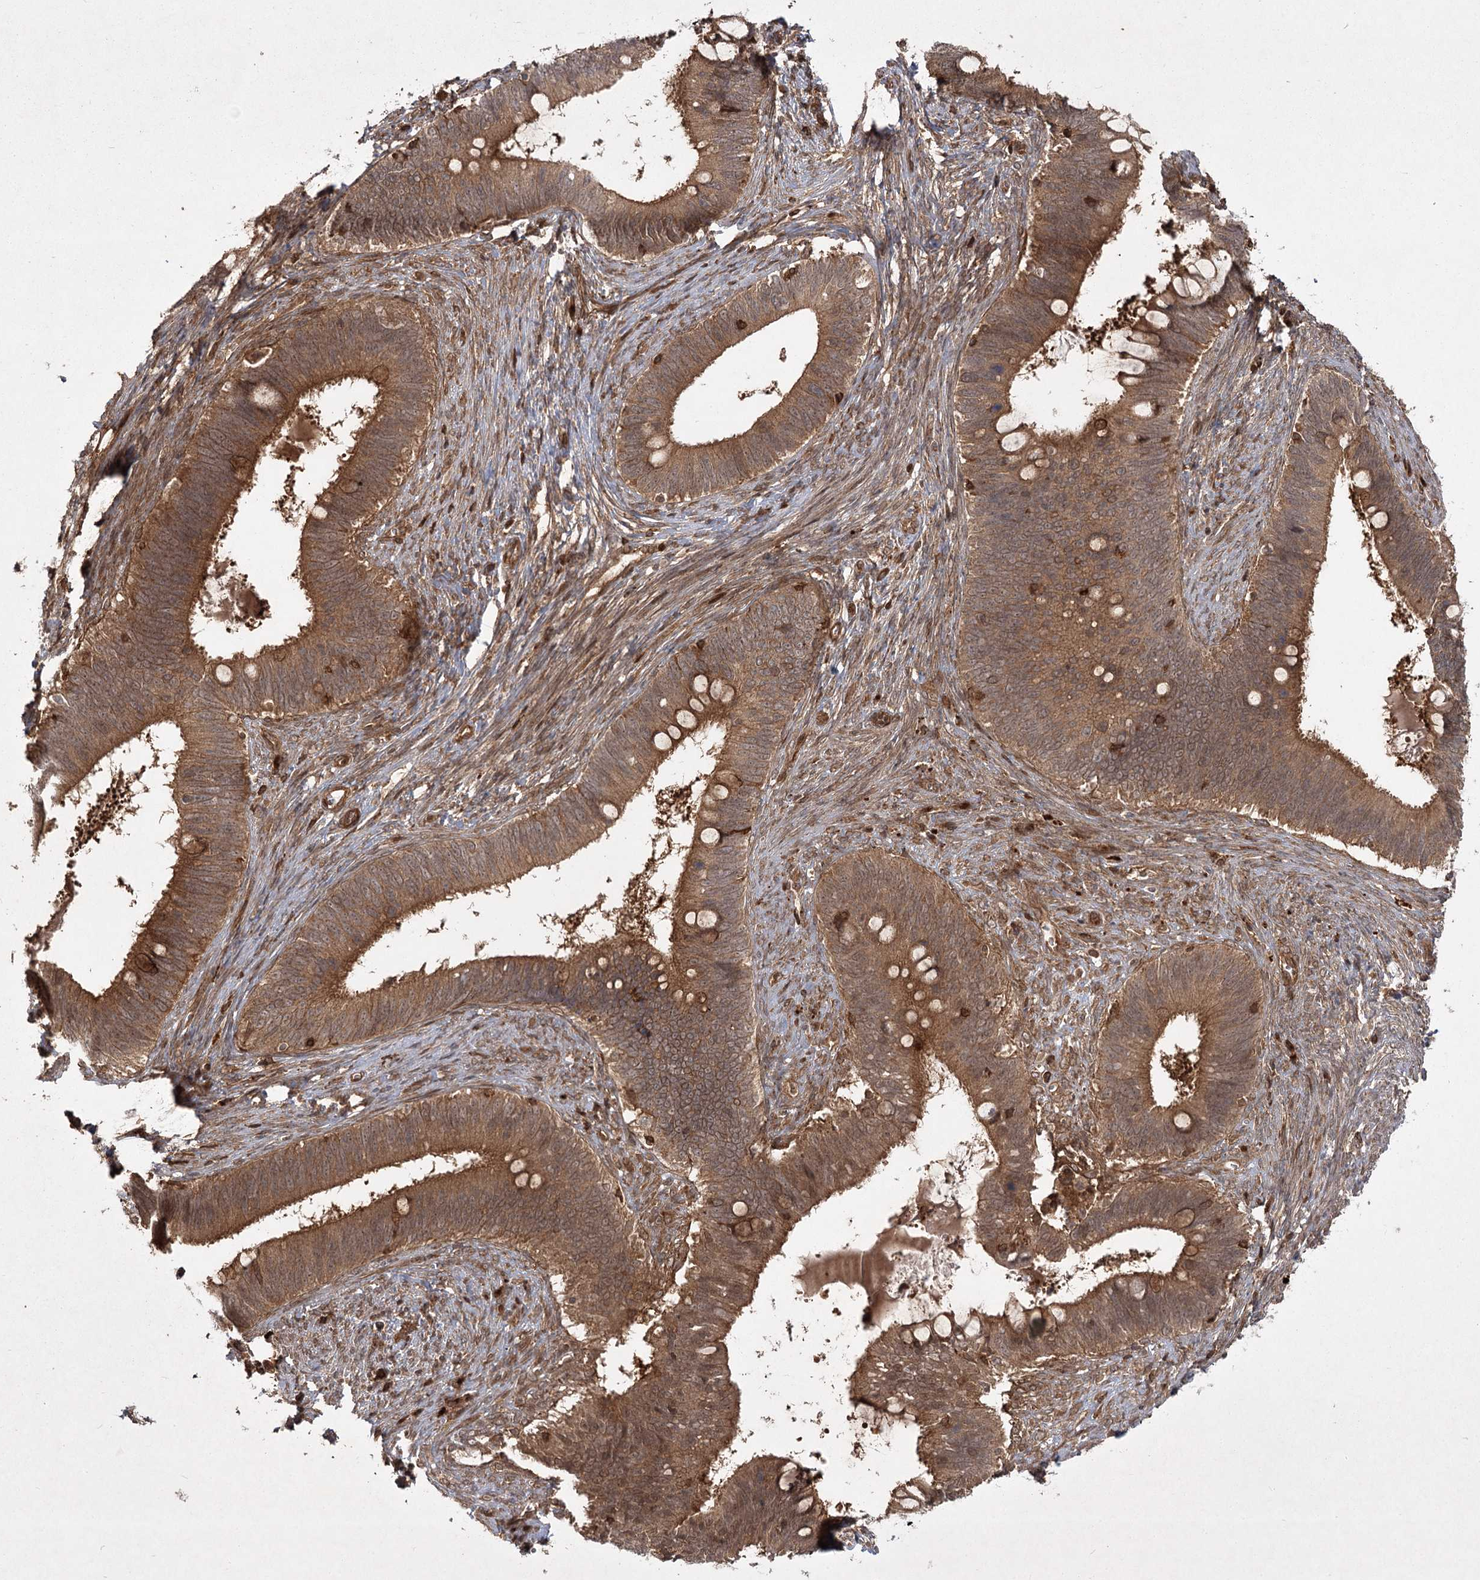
{"staining": {"intensity": "moderate", "quantity": ">75%", "location": "cytoplasmic/membranous"}, "tissue": "cervical cancer", "cell_type": "Tumor cells", "image_type": "cancer", "snomed": [{"axis": "morphology", "description": "Adenocarcinoma, NOS"}, {"axis": "topography", "description": "Cervix"}], "caption": "Cervical cancer stained for a protein displays moderate cytoplasmic/membranous positivity in tumor cells.", "gene": "MDFIC", "patient": {"sex": "female", "age": 42}}